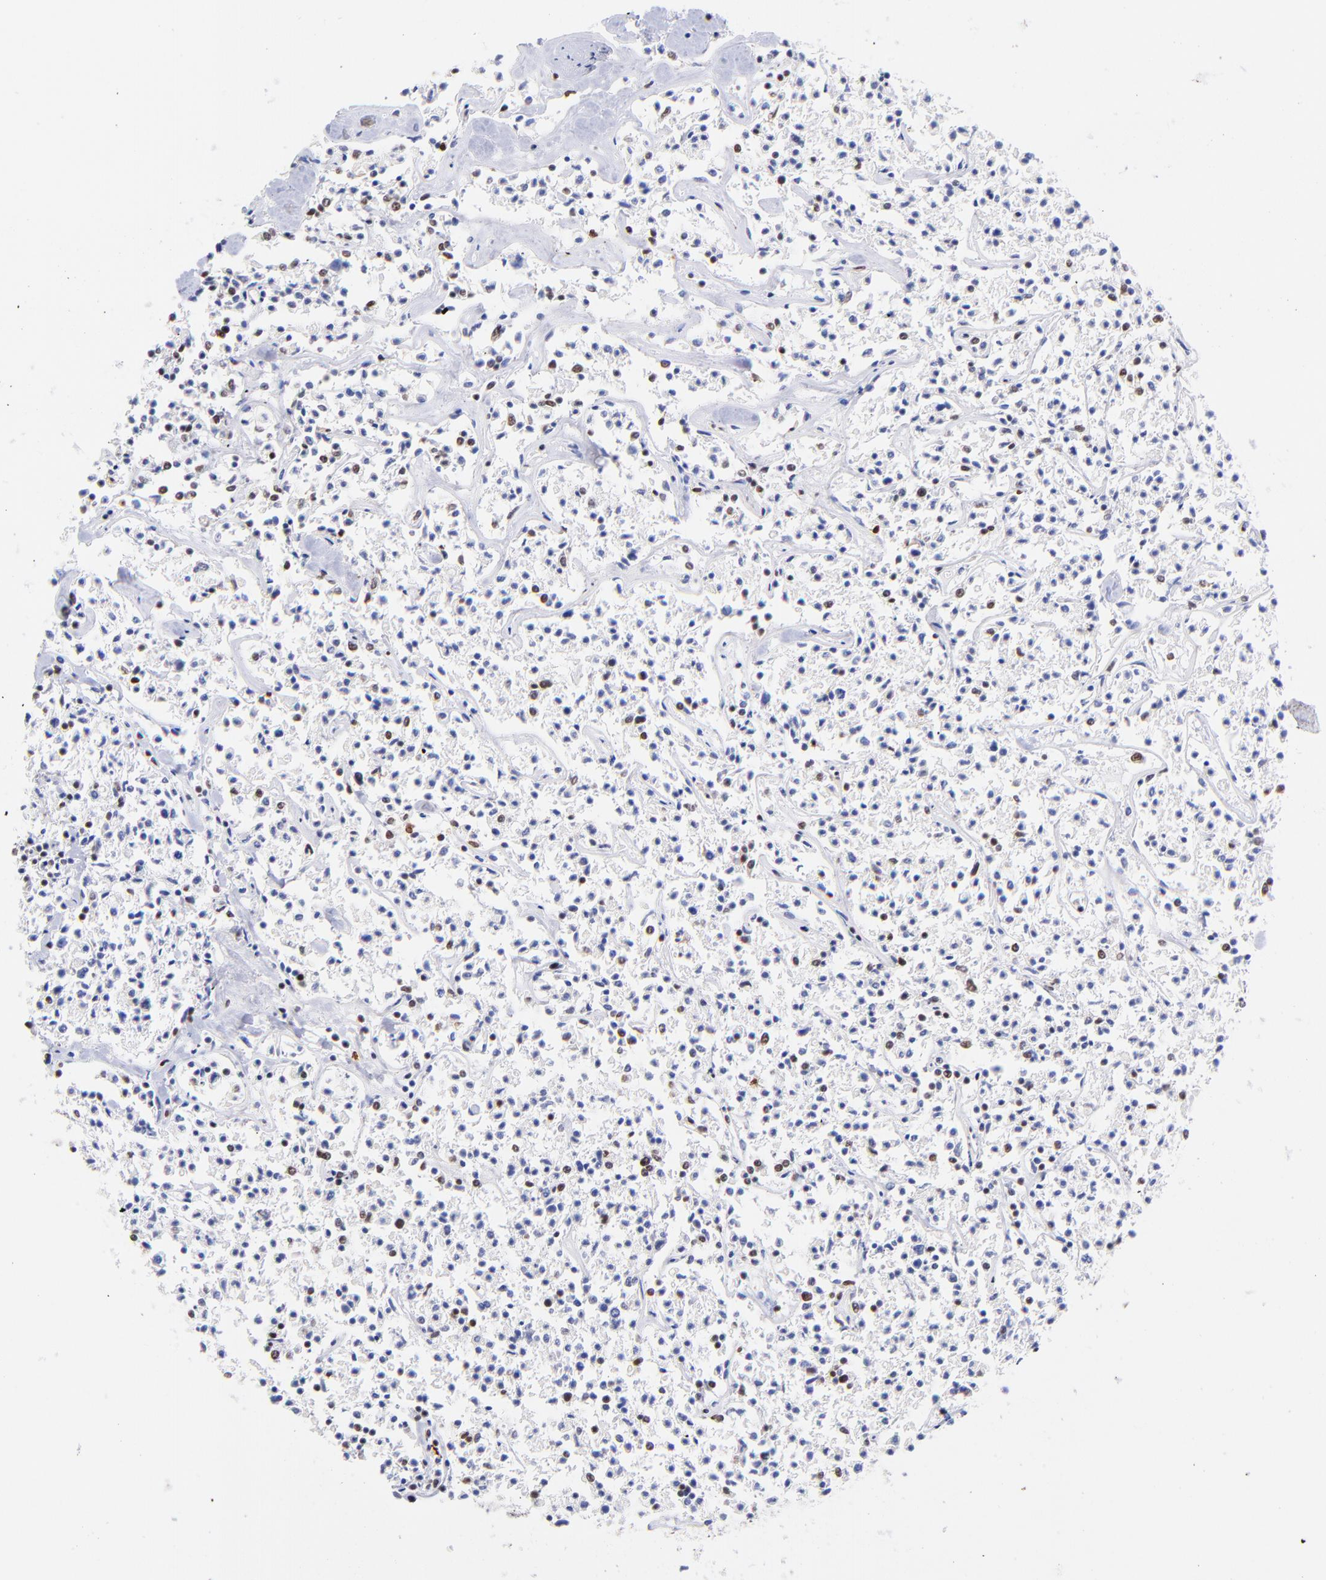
{"staining": {"intensity": "moderate", "quantity": ">75%", "location": "nuclear"}, "tissue": "lymphoma", "cell_type": "Tumor cells", "image_type": "cancer", "snomed": [{"axis": "morphology", "description": "Malignant lymphoma, non-Hodgkin's type, Low grade"}, {"axis": "topography", "description": "Small intestine"}], "caption": "Tumor cells show medium levels of moderate nuclear staining in about >75% of cells in human malignant lymphoma, non-Hodgkin's type (low-grade).", "gene": "MIDEAS", "patient": {"sex": "female", "age": 59}}